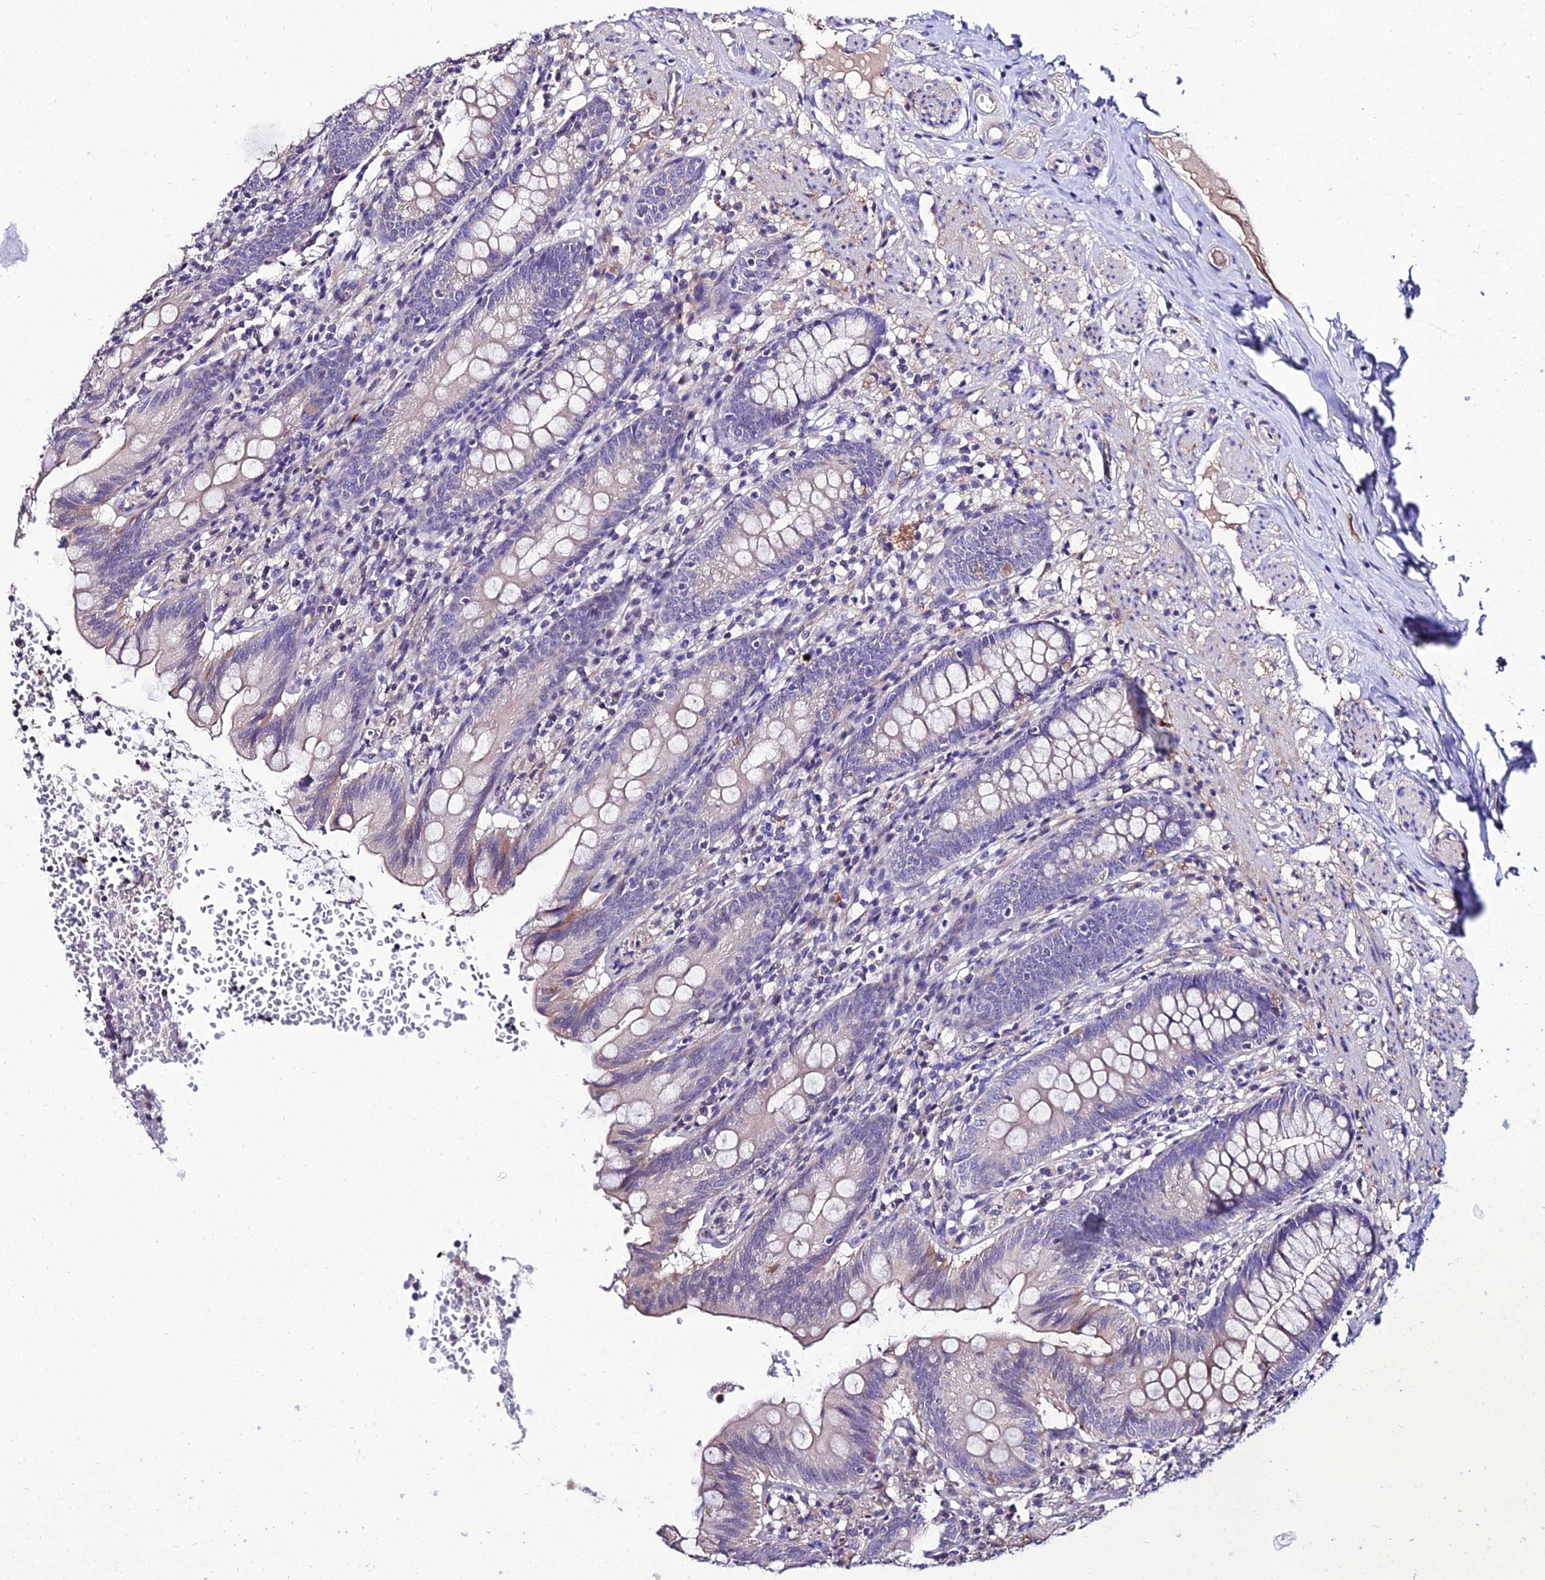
{"staining": {"intensity": "weak", "quantity": "<25%", "location": "cytoplasmic/membranous"}, "tissue": "appendix", "cell_type": "Glandular cells", "image_type": "normal", "snomed": [{"axis": "morphology", "description": "Normal tissue, NOS"}, {"axis": "topography", "description": "Appendix"}], "caption": "Immunohistochemical staining of unremarkable appendix exhibits no significant staining in glandular cells. (DAB immunohistochemistry (IHC), high magnification).", "gene": "SHQ1", "patient": {"sex": "male", "age": 55}}